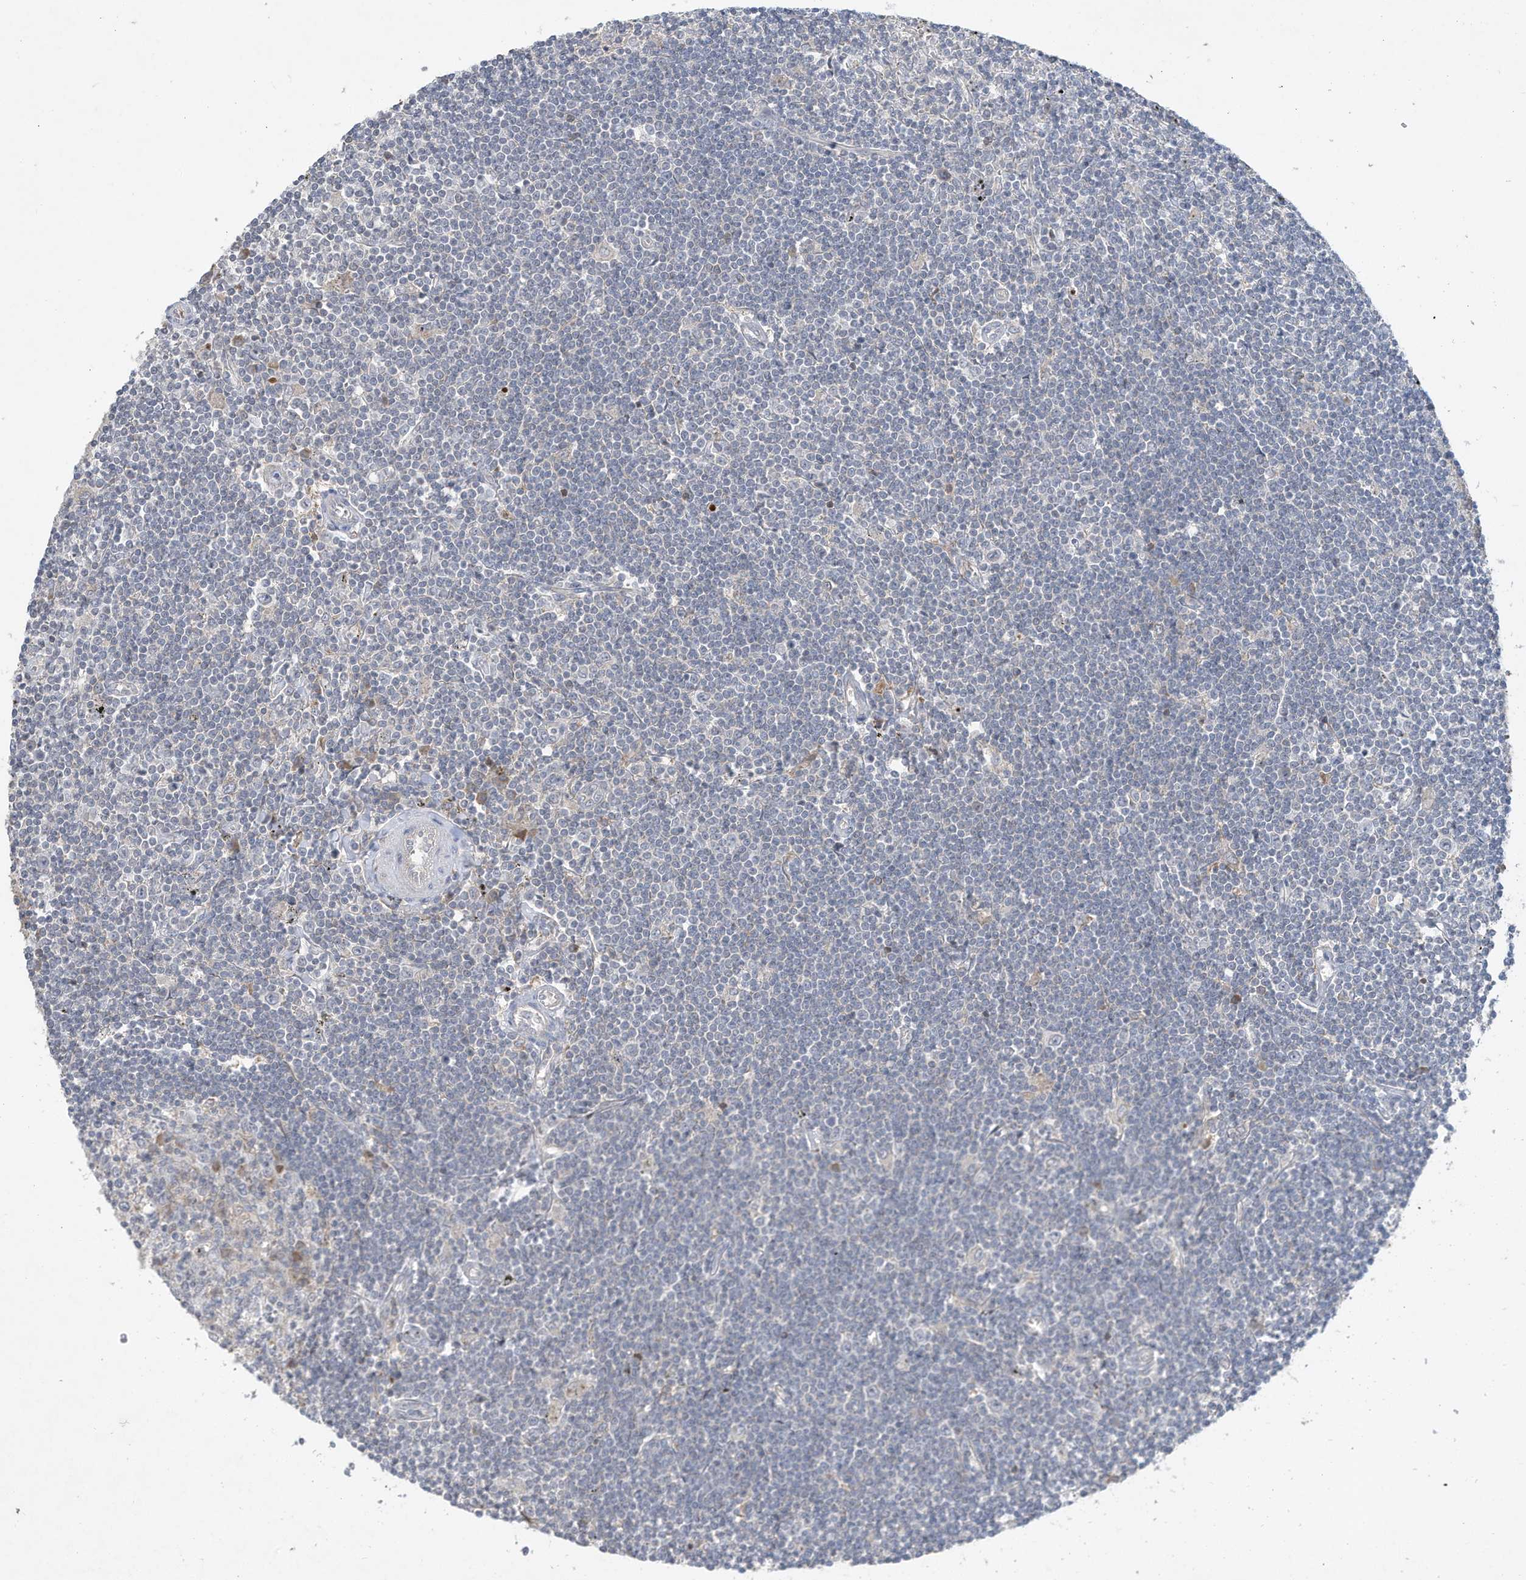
{"staining": {"intensity": "negative", "quantity": "none", "location": "none"}, "tissue": "lymphoma", "cell_type": "Tumor cells", "image_type": "cancer", "snomed": [{"axis": "morphology", "description": "Malignant lymphoma, non-Hodgkin's type, Low grade"}, {"axis": "topography", "description": "Spleen"}], "caption": "DAB (3,3'-diaminobenzidine) immunohistochemical staining of human lymphoma displays no significant positivity in tumor cells.", "gene": "HAS3", "patient": {"sex": "male", "age": 76}}